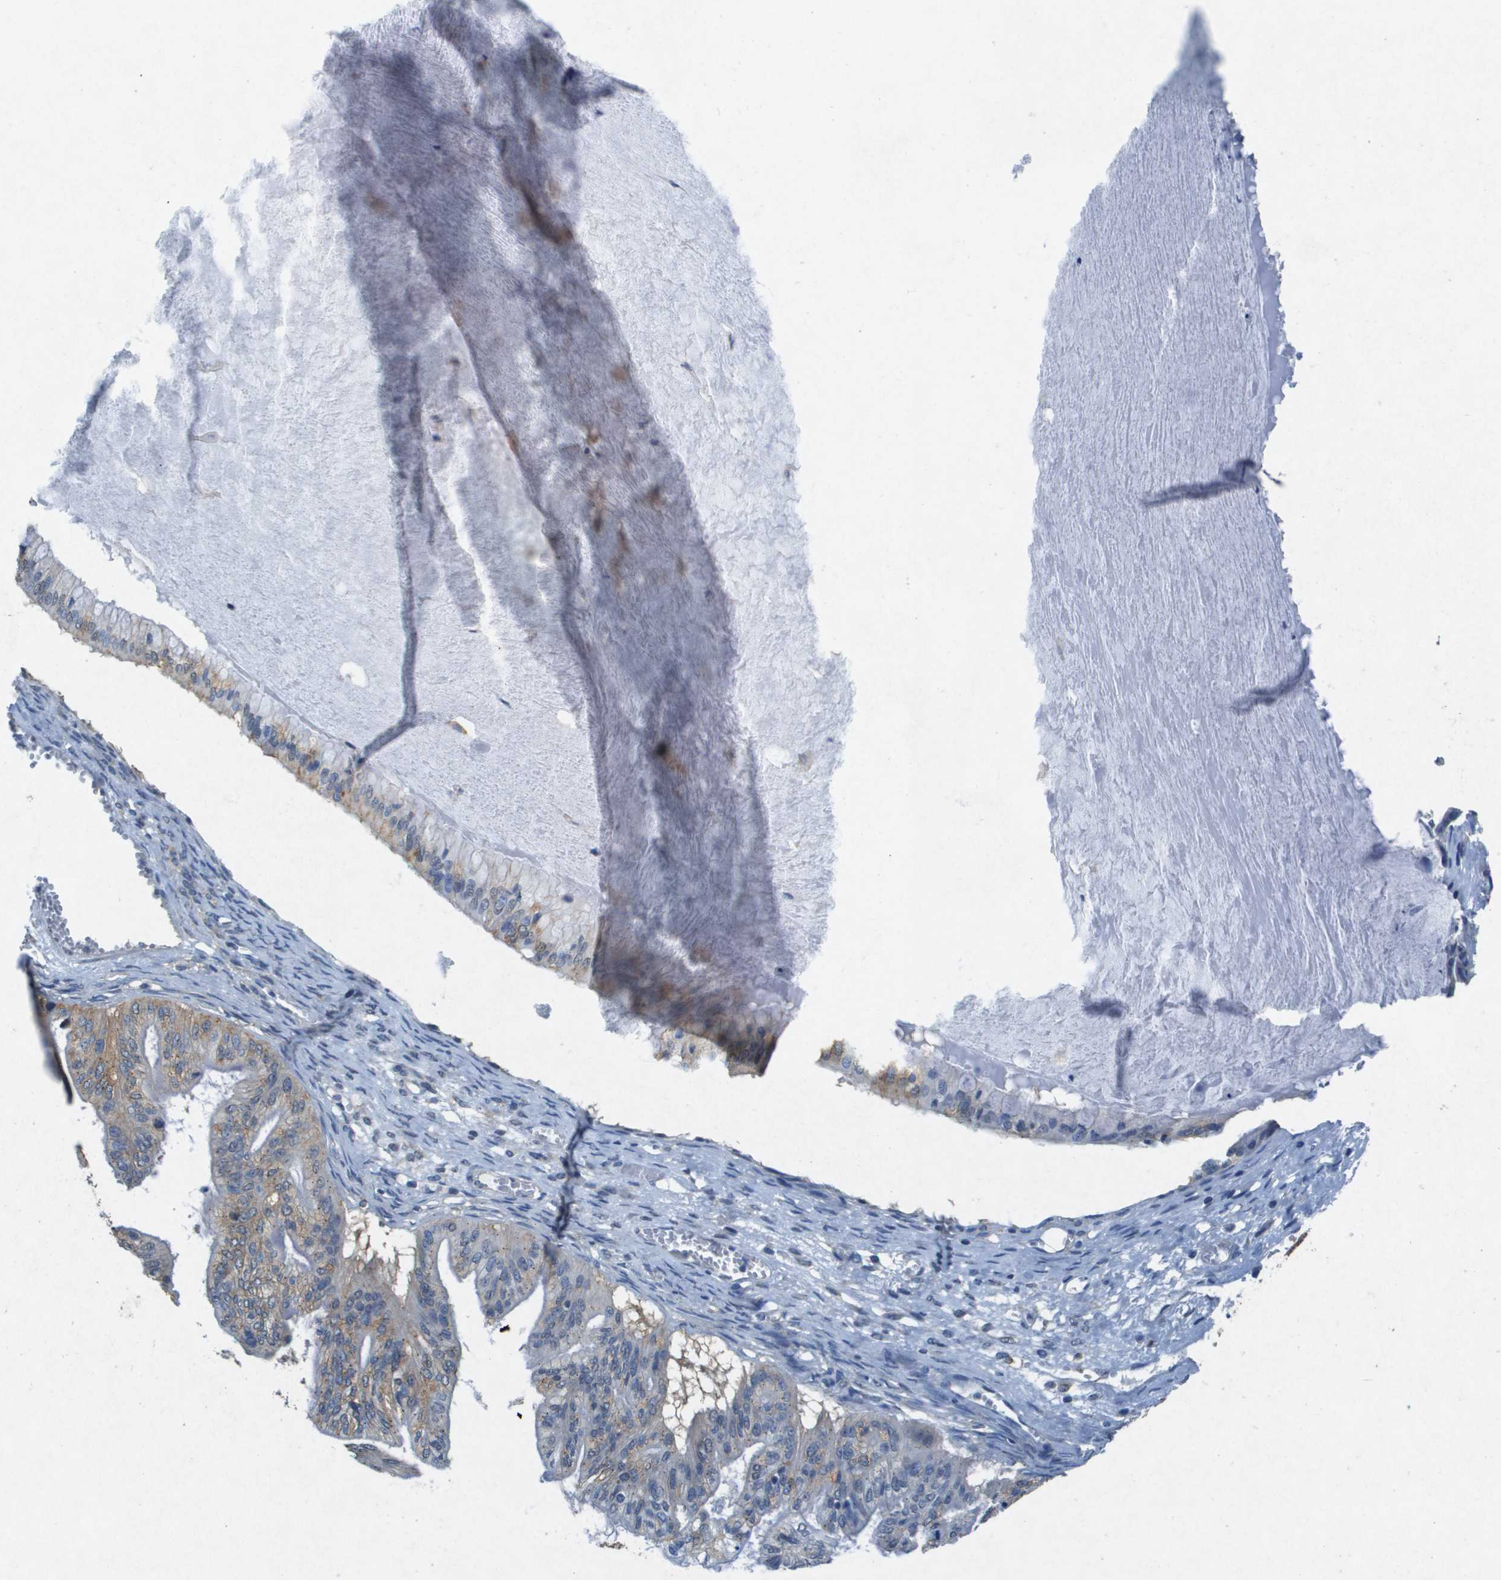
{"staining": {"intensity": "weak", "quantity": "25%-75%", "location": "cytoplasmic/membranous"}, "tissue": "ovarian cancer", "cell_type": "Tumor cells", "image_type": "cancer", "snomed": [{"axis": "morphology", "description": "Cystadenocarcinoma, mucinous, NOS"}, {"axis": "topography", "description": "Ovary"}], "caption": "A photomicrograph of ovarian cancer stained for a protein exhibits weak cytoplasmic/membranous brown staining in tumor cells.", "gene": "PTPRT", "patient": {"sex": "female", "age": 57}}